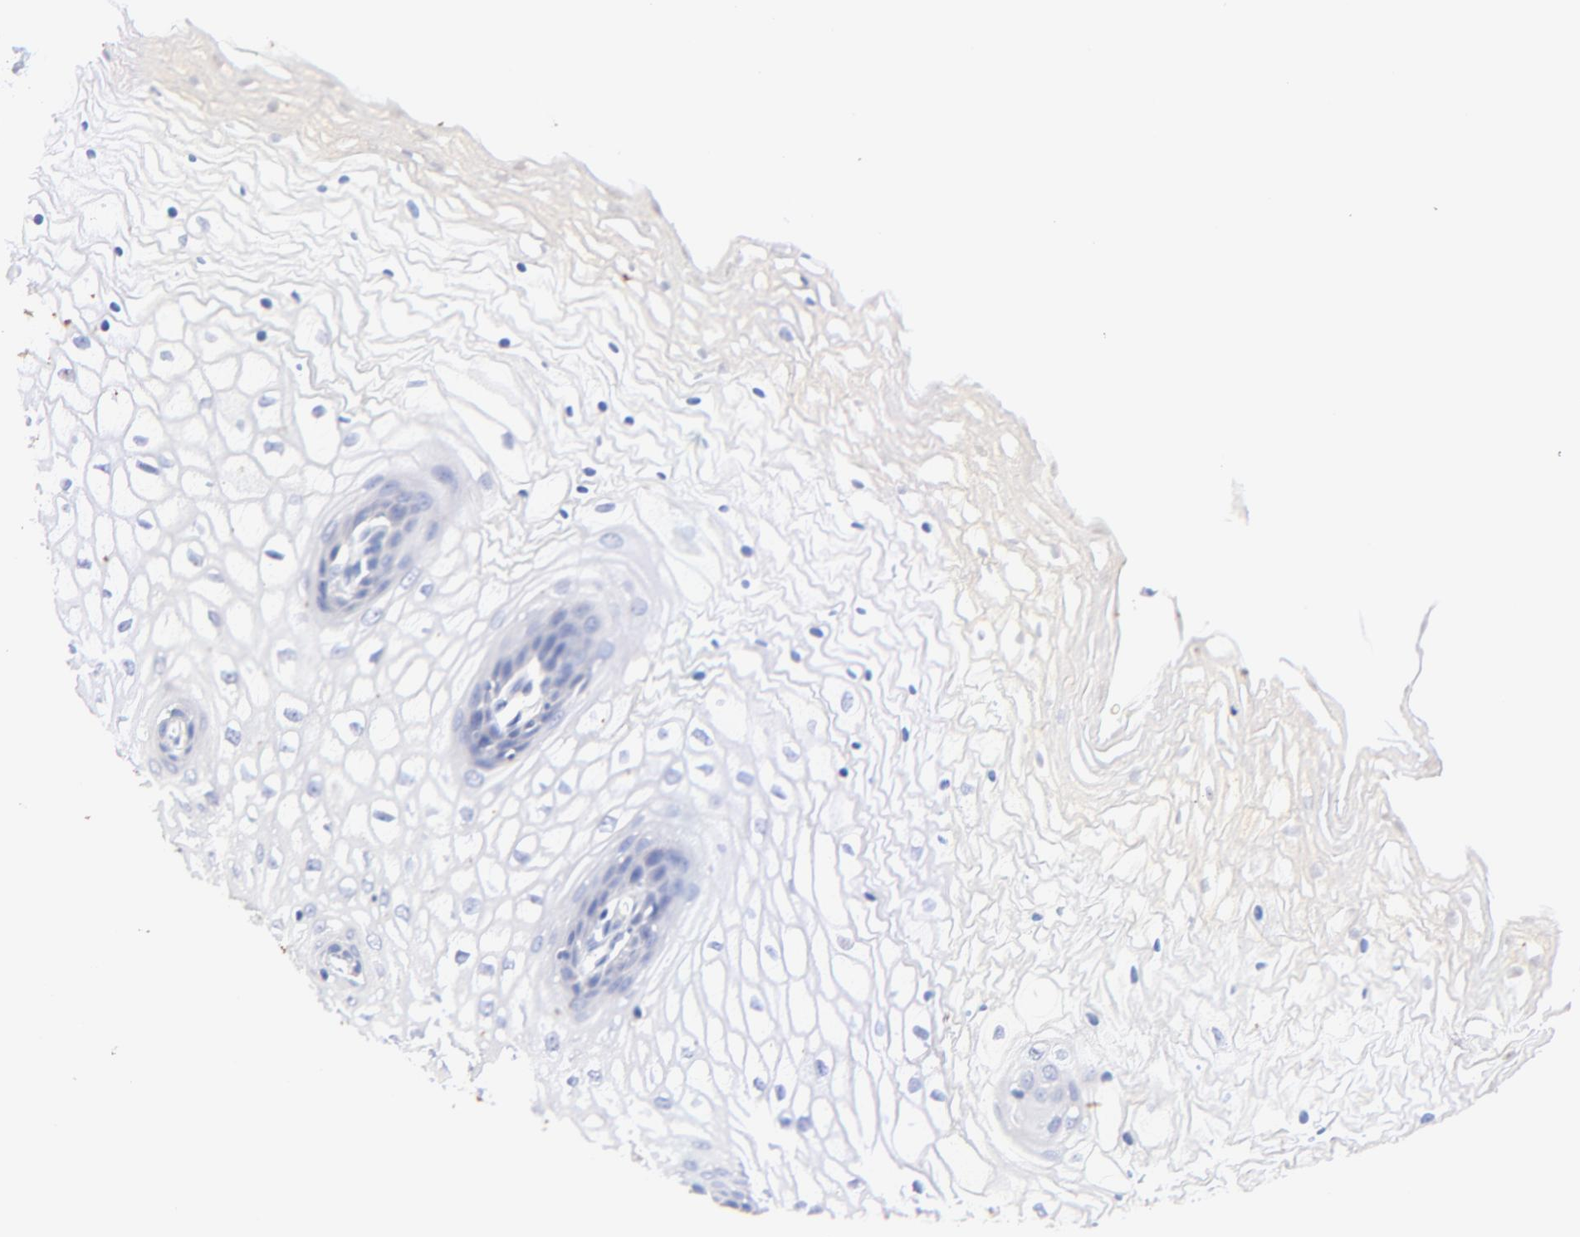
{"staining": {"intensity": "negative", "quantity": "none", "location": "none"}, "tissue": "vagina", "cell_type": "Squamous epithelial cells", "image_type": "normal", "snomed": [{"axis": "morphology", "description": "Normal tissue, NOS"}, {"axis": "topography", "description": "Vagina"}], "caption": "Immunohistochemistry (IHC) of normal human vagina shows no positivity in squamous epithelial cells.", "gene": "IGLV7", "patient": {"sex": "female", "age": 34}}